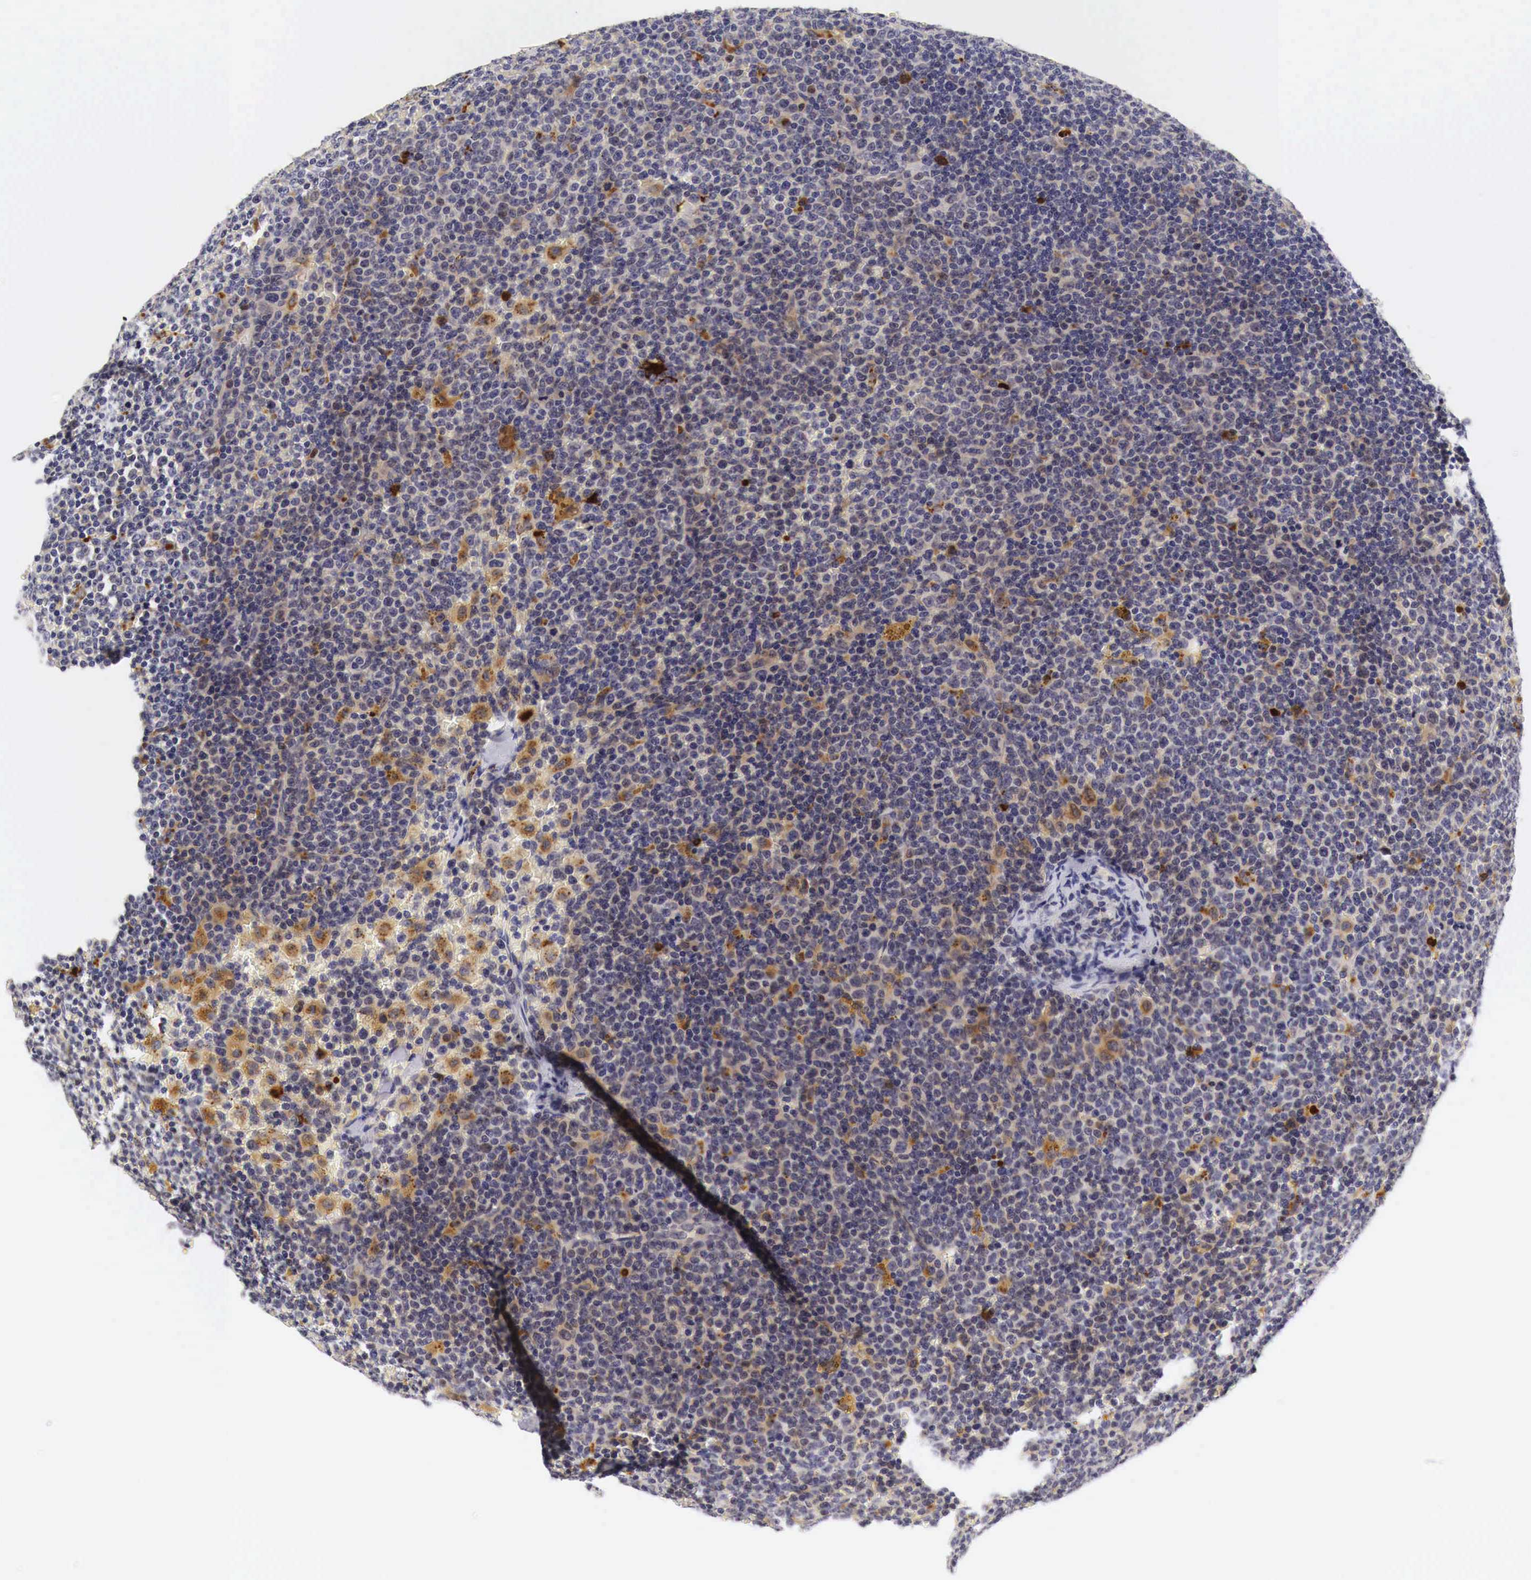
{"staining": {"intensity": "weak", "quantity": "<25%", "location": "nuclear"}, "tissue": "lymphoma", "cell_type": "Tumor cells", "image_type": "cancer", "snomed": [{"axis": "morphology", "description": "Malignant lymphoma, non-Hodgkin's type, Low grade"}, {"axis": "topography", "description": "Lymph node"}], "caption": "Protein analysis of lymphoma shows no significant expression in tumor cells.", "gene": "CASP3", "patient": {"sex": "male", "age": 50}}